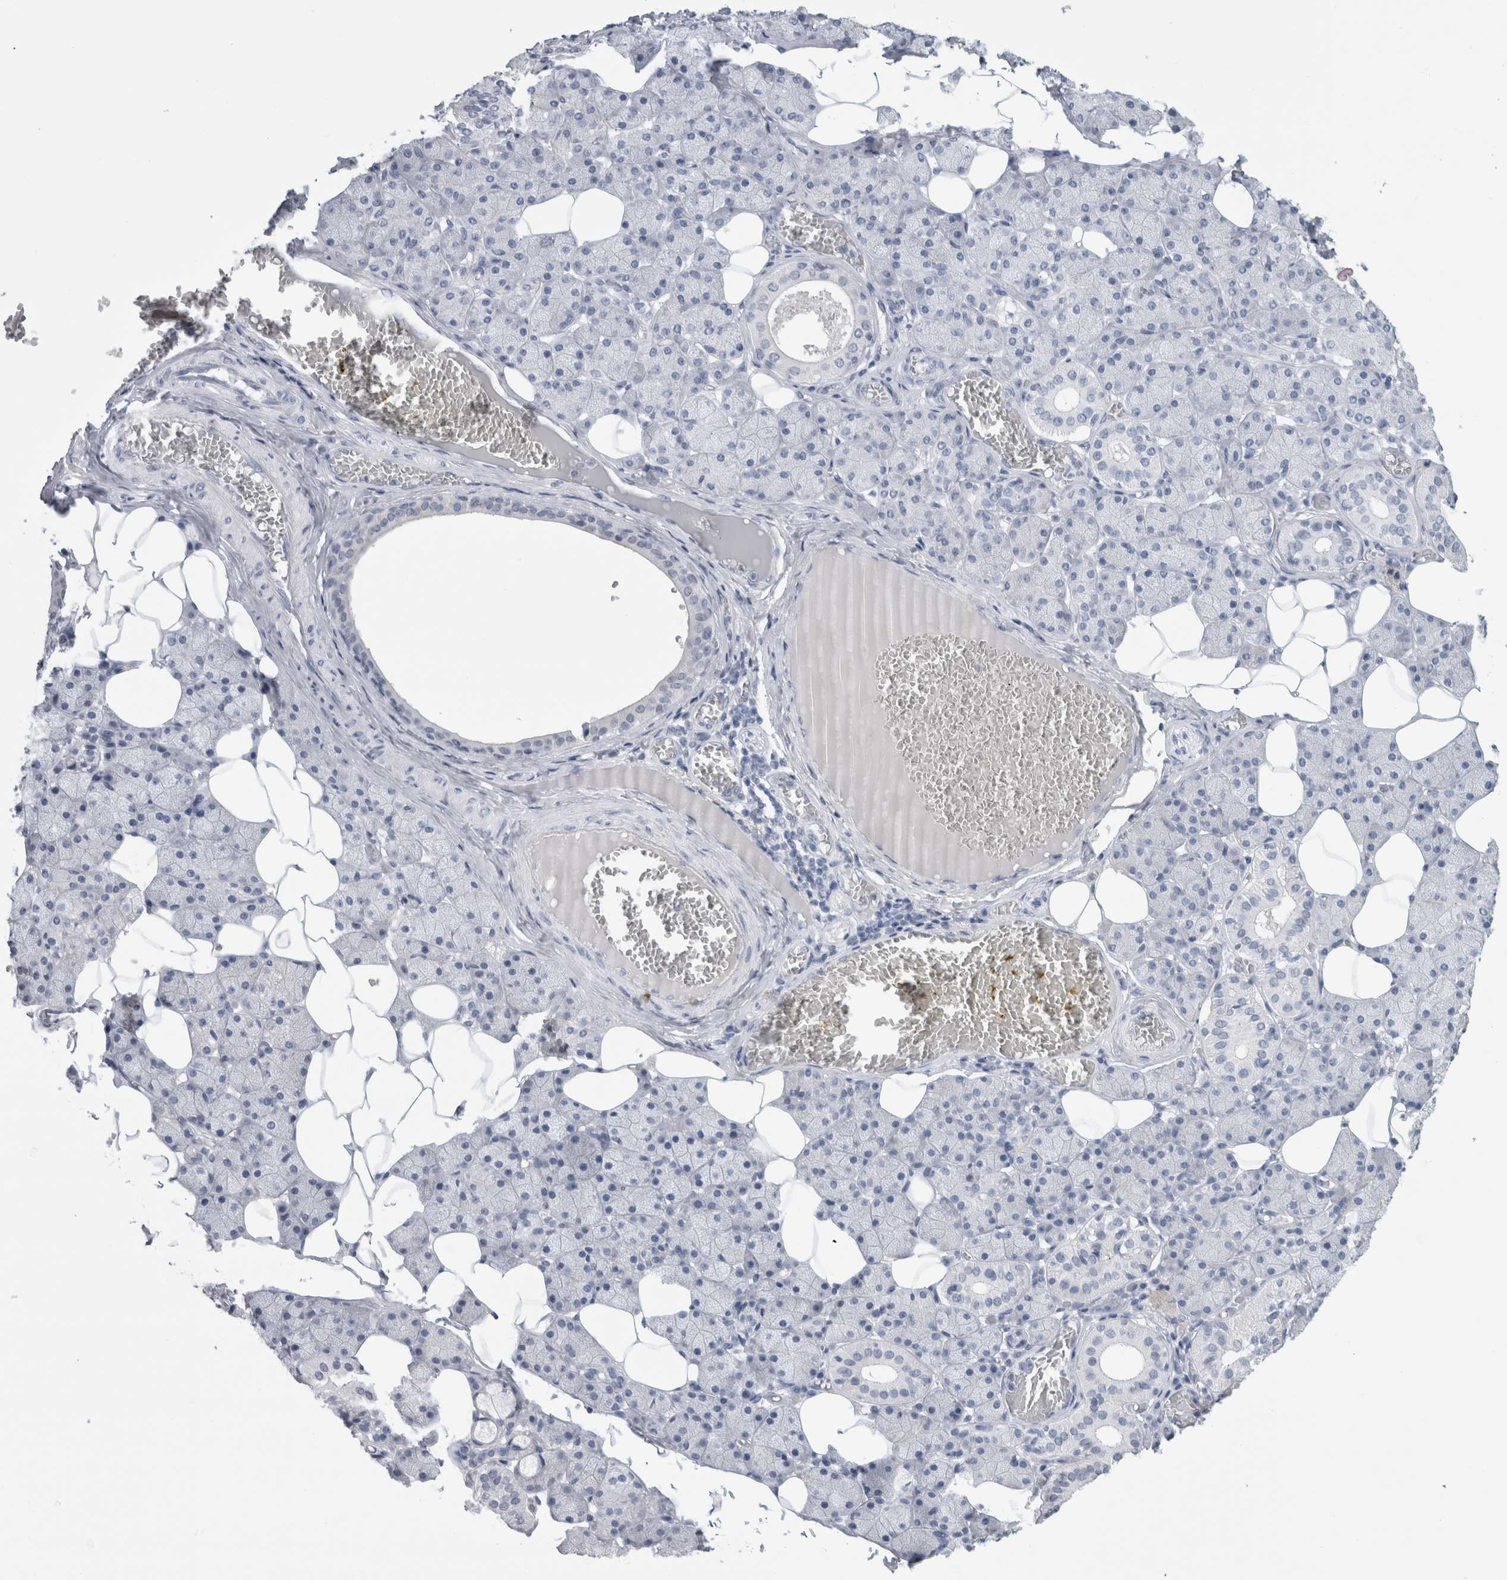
{"staining": {"intensity": "negative", "quantity": "none", "location": "none"}, "tissue": "salivary gland", "cell_type": "Glandular cells", "image_type": "normal", "snomed": [{"axis": "morphology", "description": "Normal tissue, NOS"}, {"axis": "topography", "description": "Salivary gland"}], "caption": "A high-resolution photomicrograph shows immunohistochemistry staining of benign salivary gland, which exhibits no significant positivity in glandular cells.", "gene": "ADAM2", "patient": {"sex": "female", "age": 33}}